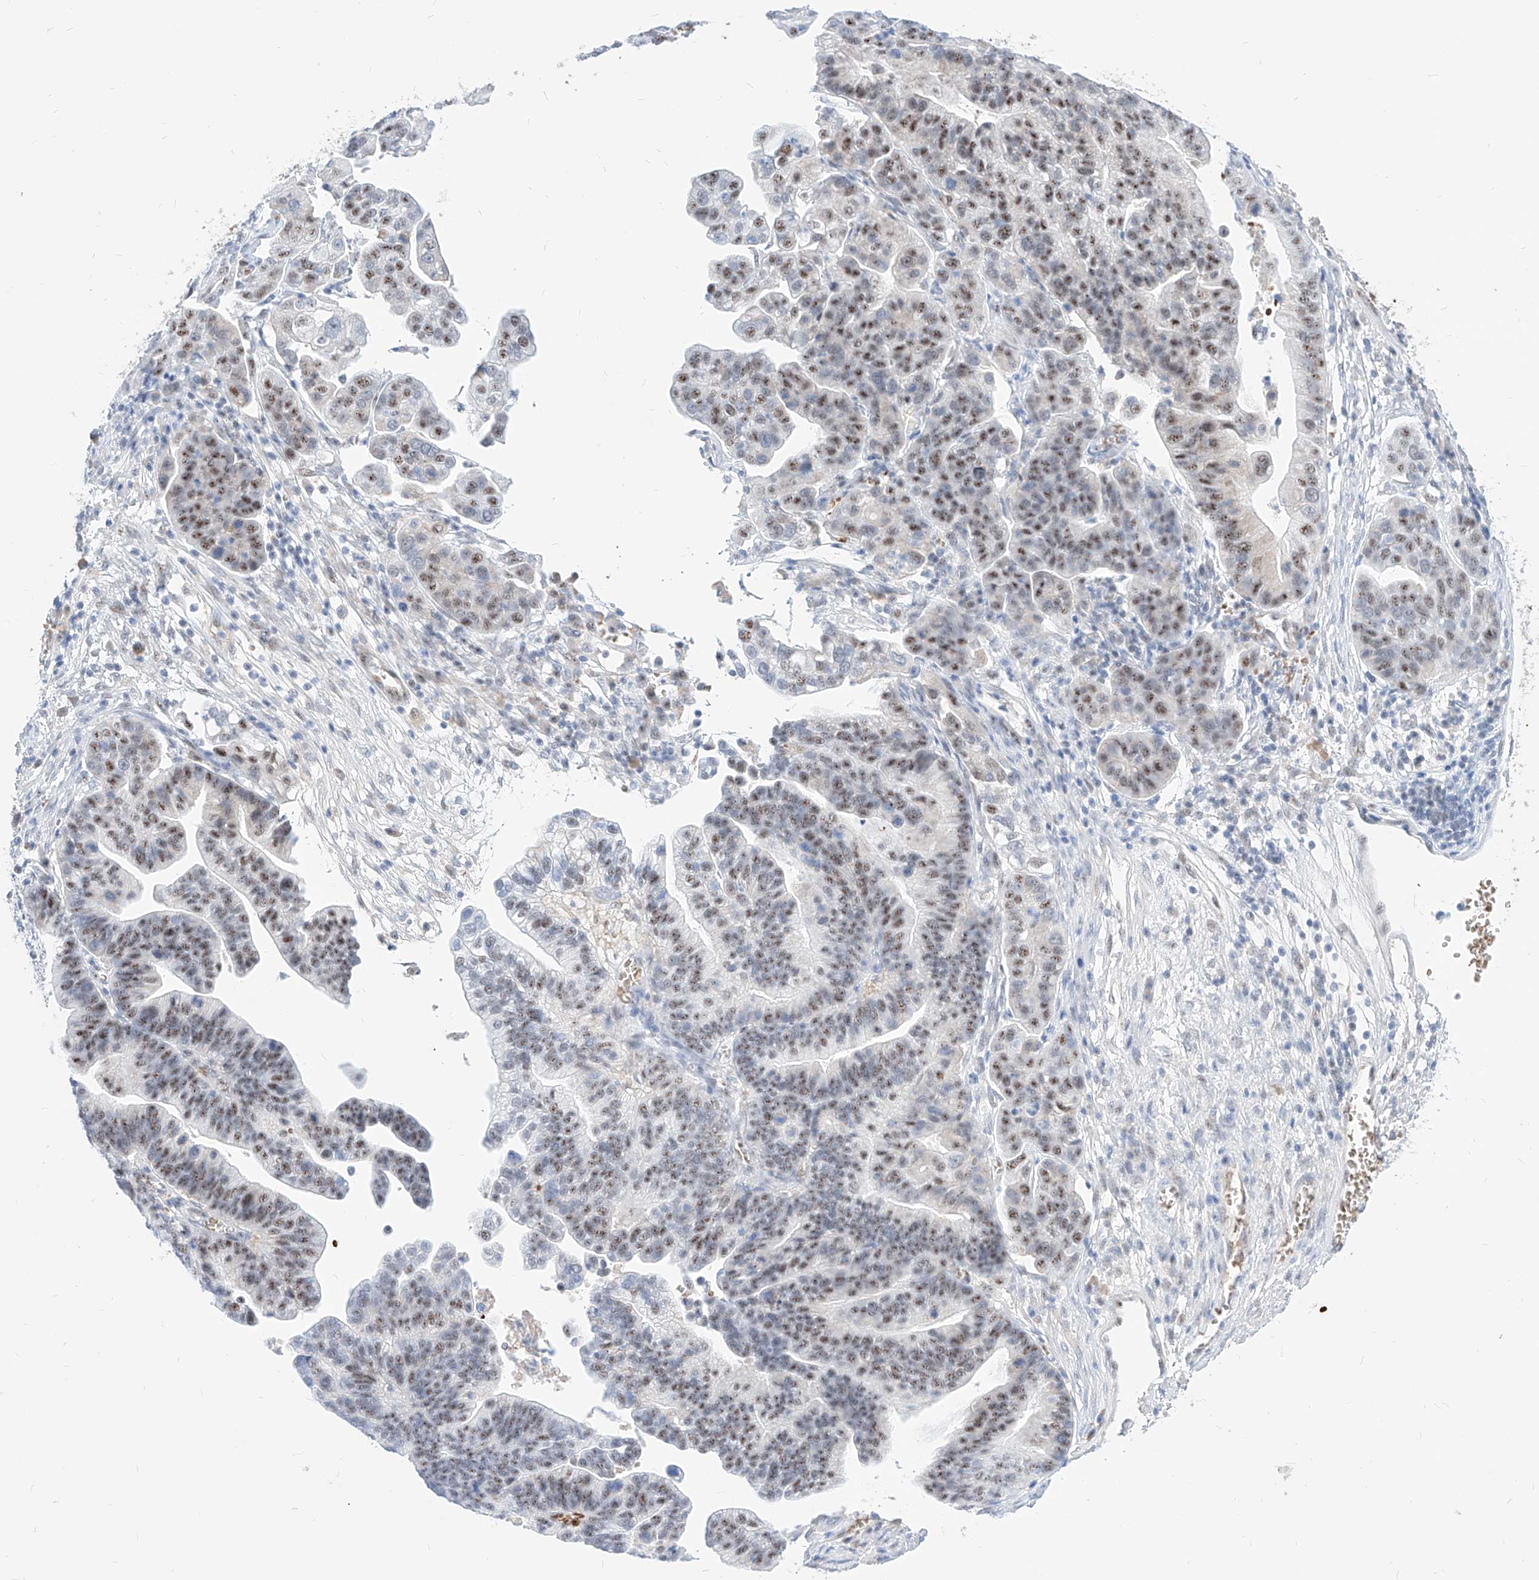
{"staining": {"intensity": "moderate", "quantity": ">75%", "location": "nuclear"}, "tissue": "ovarian cancer", "cell_type": "Tumor cells", "image_type": "cancer", "snomed": [{"axis": "morphology", "description": "Cystadenocarcinoma, serous, NOS"}, {"axis": "topography", "description": "Ovary"}], "caption": "The photomicrograph shows a brown stain indicating the presence of a protein in the nuclear of tumor cells in serous cystadenocarcinoma (ovarian). Using DAB (3,3'-diaminobenzidine) (brown) and hematoxylin (blue) stains, captured at high magnification using brightfield microscopy.", "gene": "ZFP42", "patient": {"sex": "female", "age": 56}}